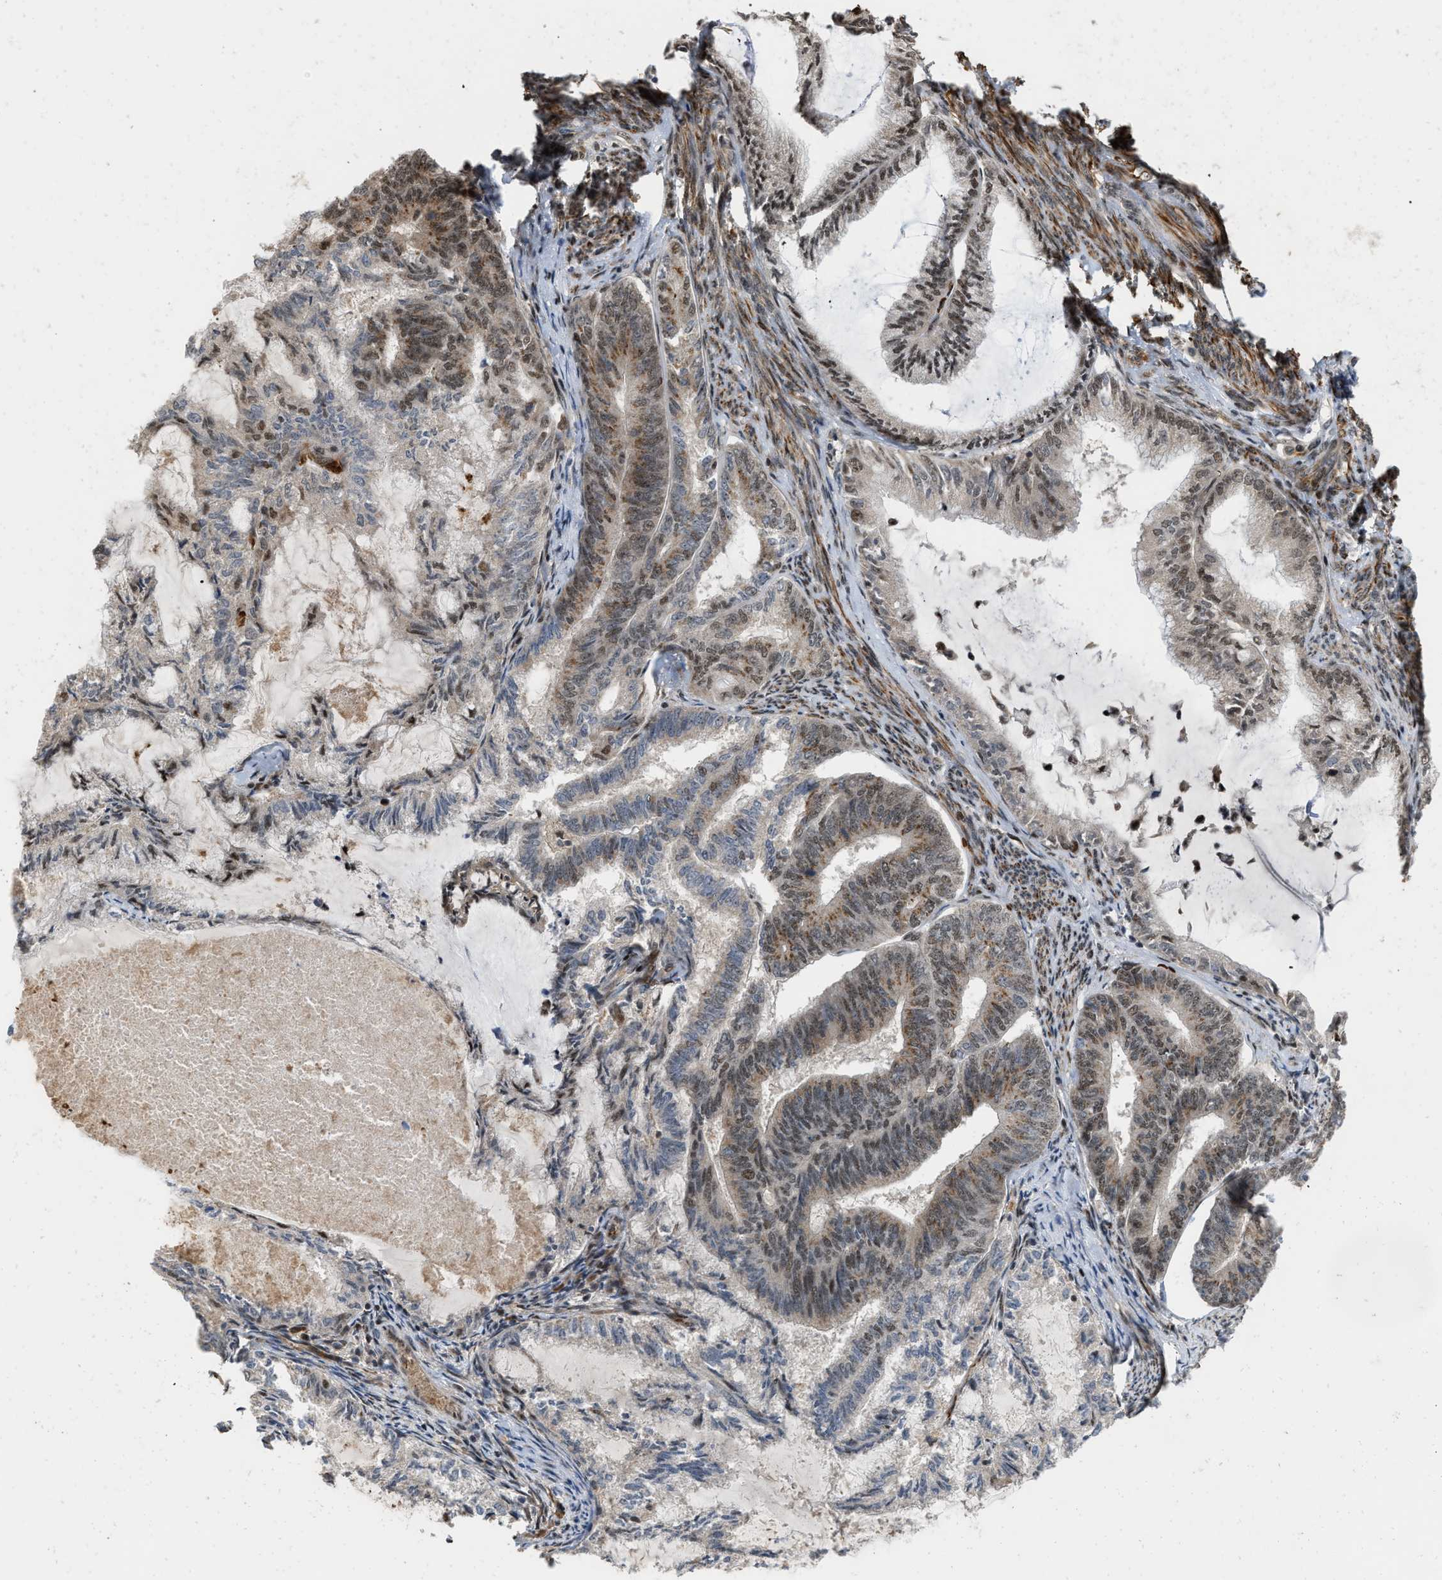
{"staining": {"intensity": "moderate", "quantity": ">75%", "location": "cytoplasmic/membranous,nuclear"}, "tissue": "endometrial cancer", "cell_type": "Tumor cells", "image_type": "cancer", "snomed": [{"axis": "morphology", "description": "Adenocarcinoma, NOS"}, {"axis": "topography", "description": "Endometrium"}], "caption": "Endometrial cancer was stained to show a protein in brown. There is medium levels of moderate cytoplasmic/membranous and nuclear staining in about >75% of tumor cells.", "gene": "ANKRD11", "patient": {"sex": "female", "age": 86}}